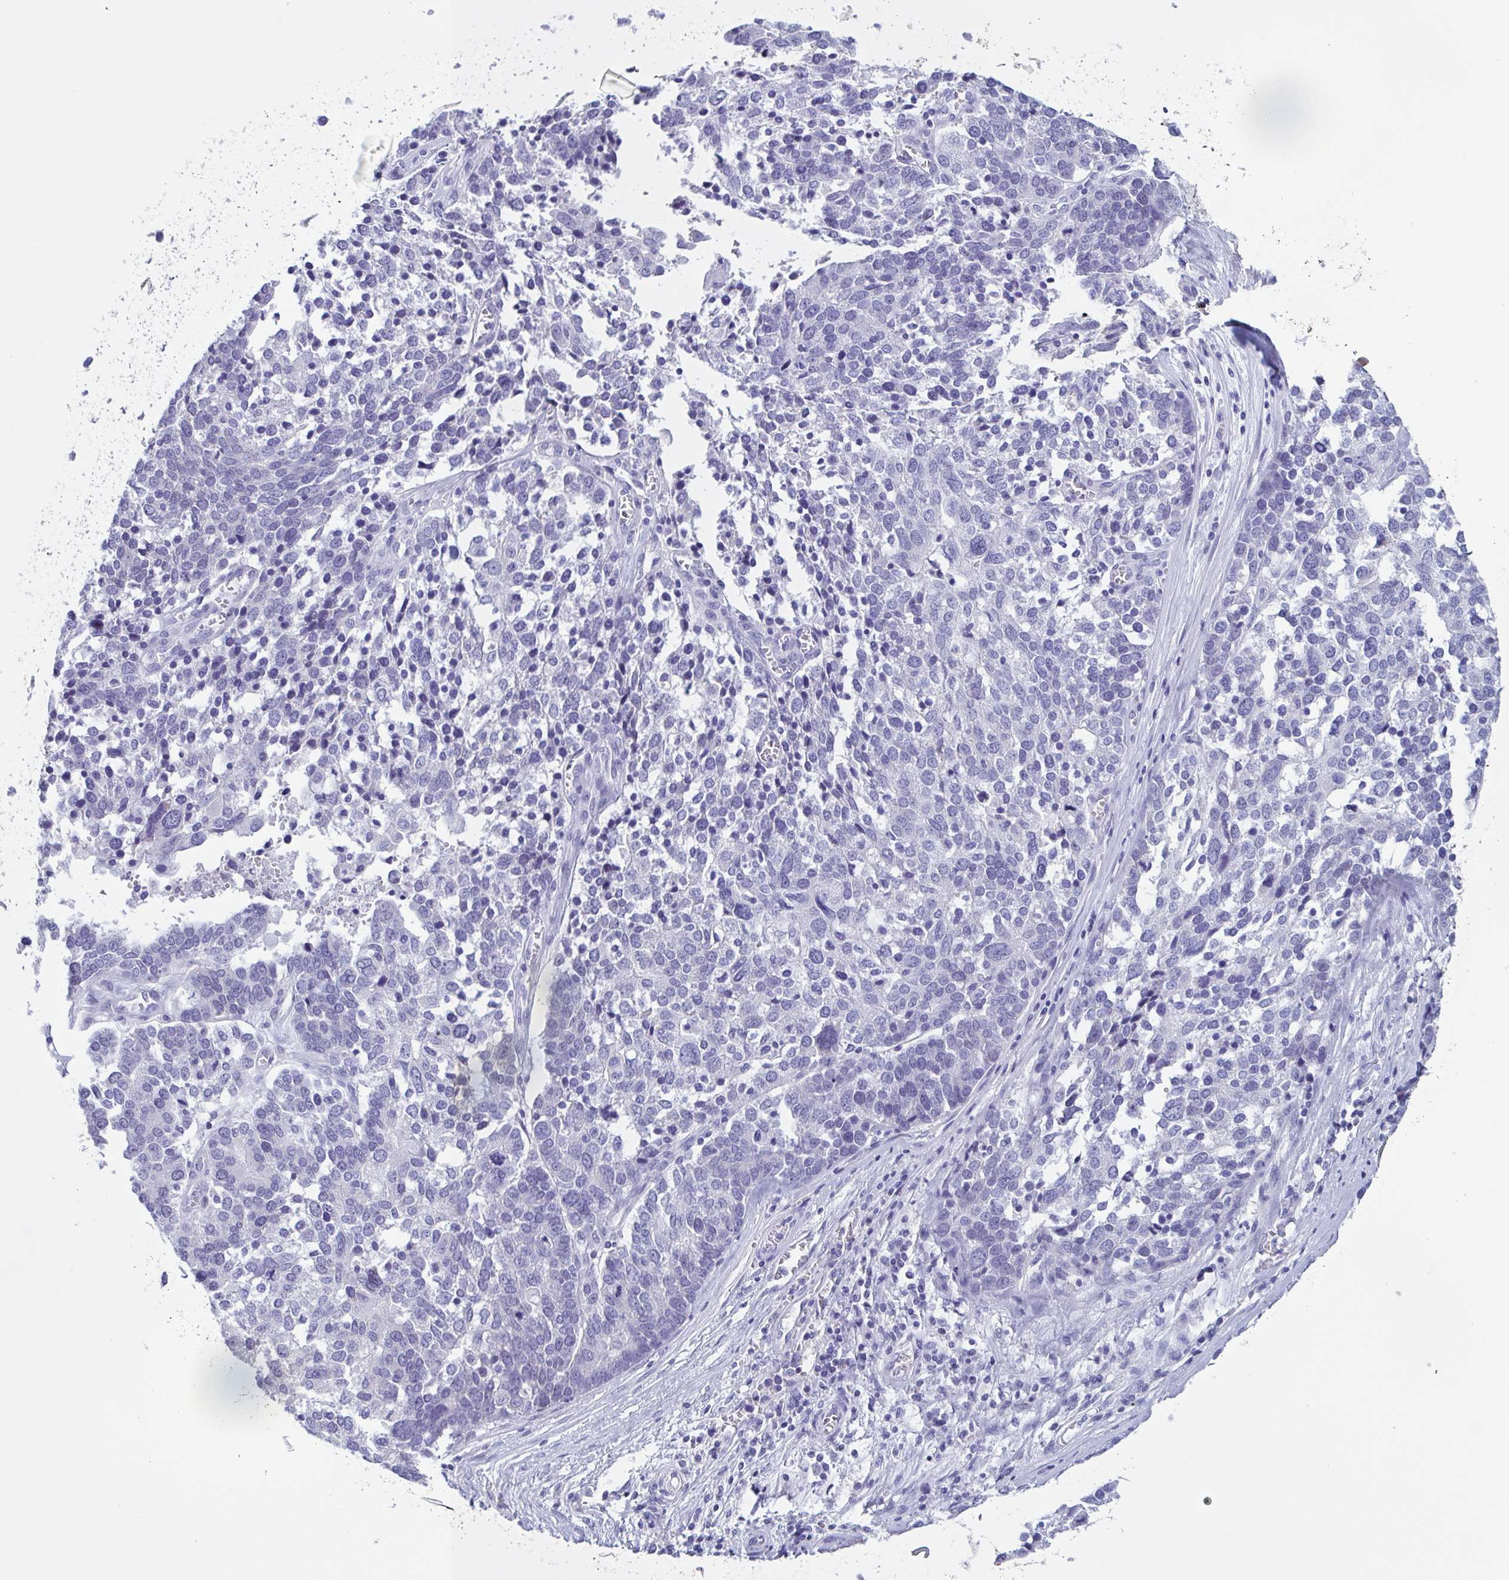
{"staining": {"intensity": "negative", "quantity": "none", "location": "none"}, "tissue": "ovarian cancer", "cell_type": "Tumor cells", "image_type": "cancer", "snomed": [{"axis": "morphology", "description": "Cystadenocarcinoma, serous, NOS"}, {"axis": "topography", "description": "Ovary"}], "caption": "The micrograph demonstrates no significant positivity in tumor cells of ovarian serous cystadenocarcinoma. (IHC, brightfield microscopy, high magnification).", "gene": "INAFM1", "patient": {"sex": "female", "age": 44}}